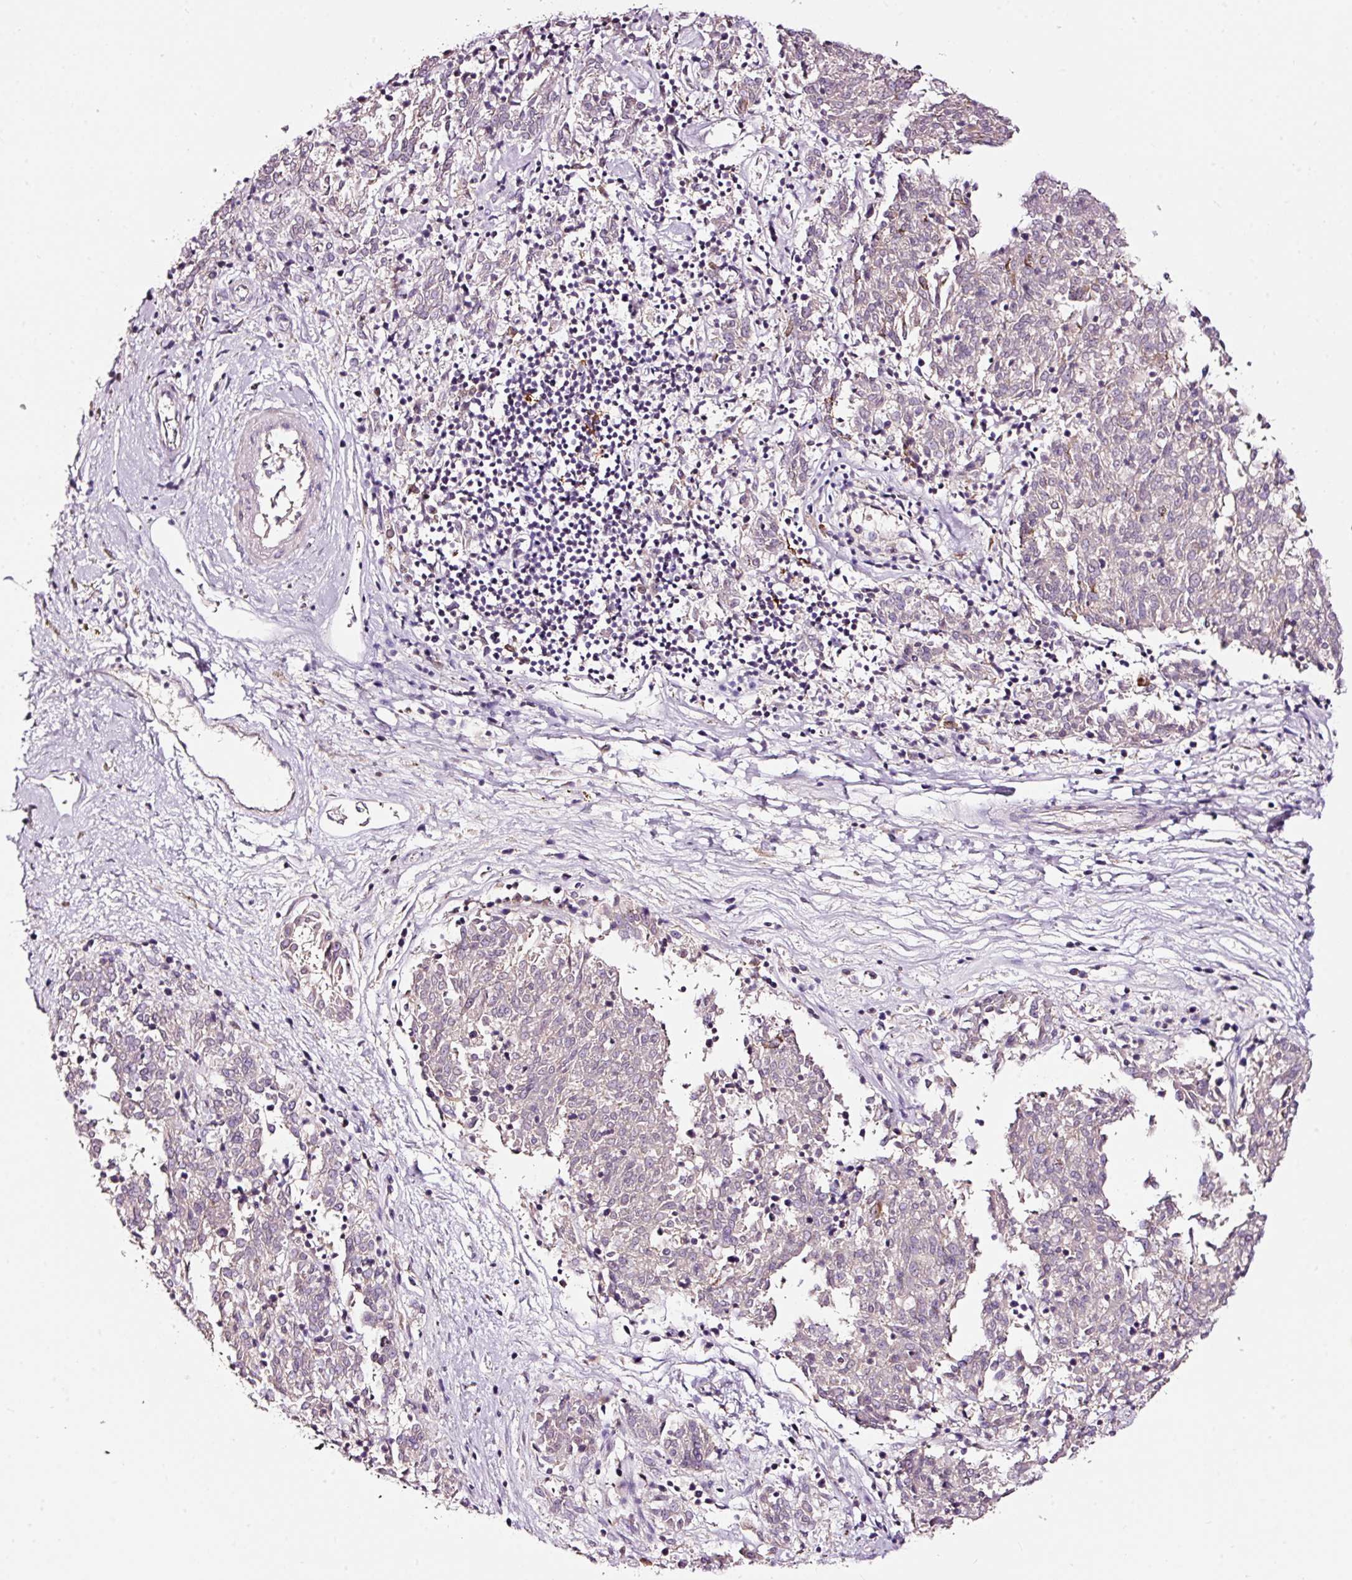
{"staining": {"intensity": "negative", "quantity": "none", "location": "none"}, "tissue": "melanoma", "cell_type": "Tumor cells", "image_type": "cancer", "snomed": [{"axis": "morphology", "description": "Malignant melanoma, NOS"}, {"axis": "topography", "description": "Skin"}], "caption": "Micrograph shows no protein expression in tumor cells of melanoma tissue.", "gene": "LAMP3", "patient": {"sex": "female", "age": 72}}